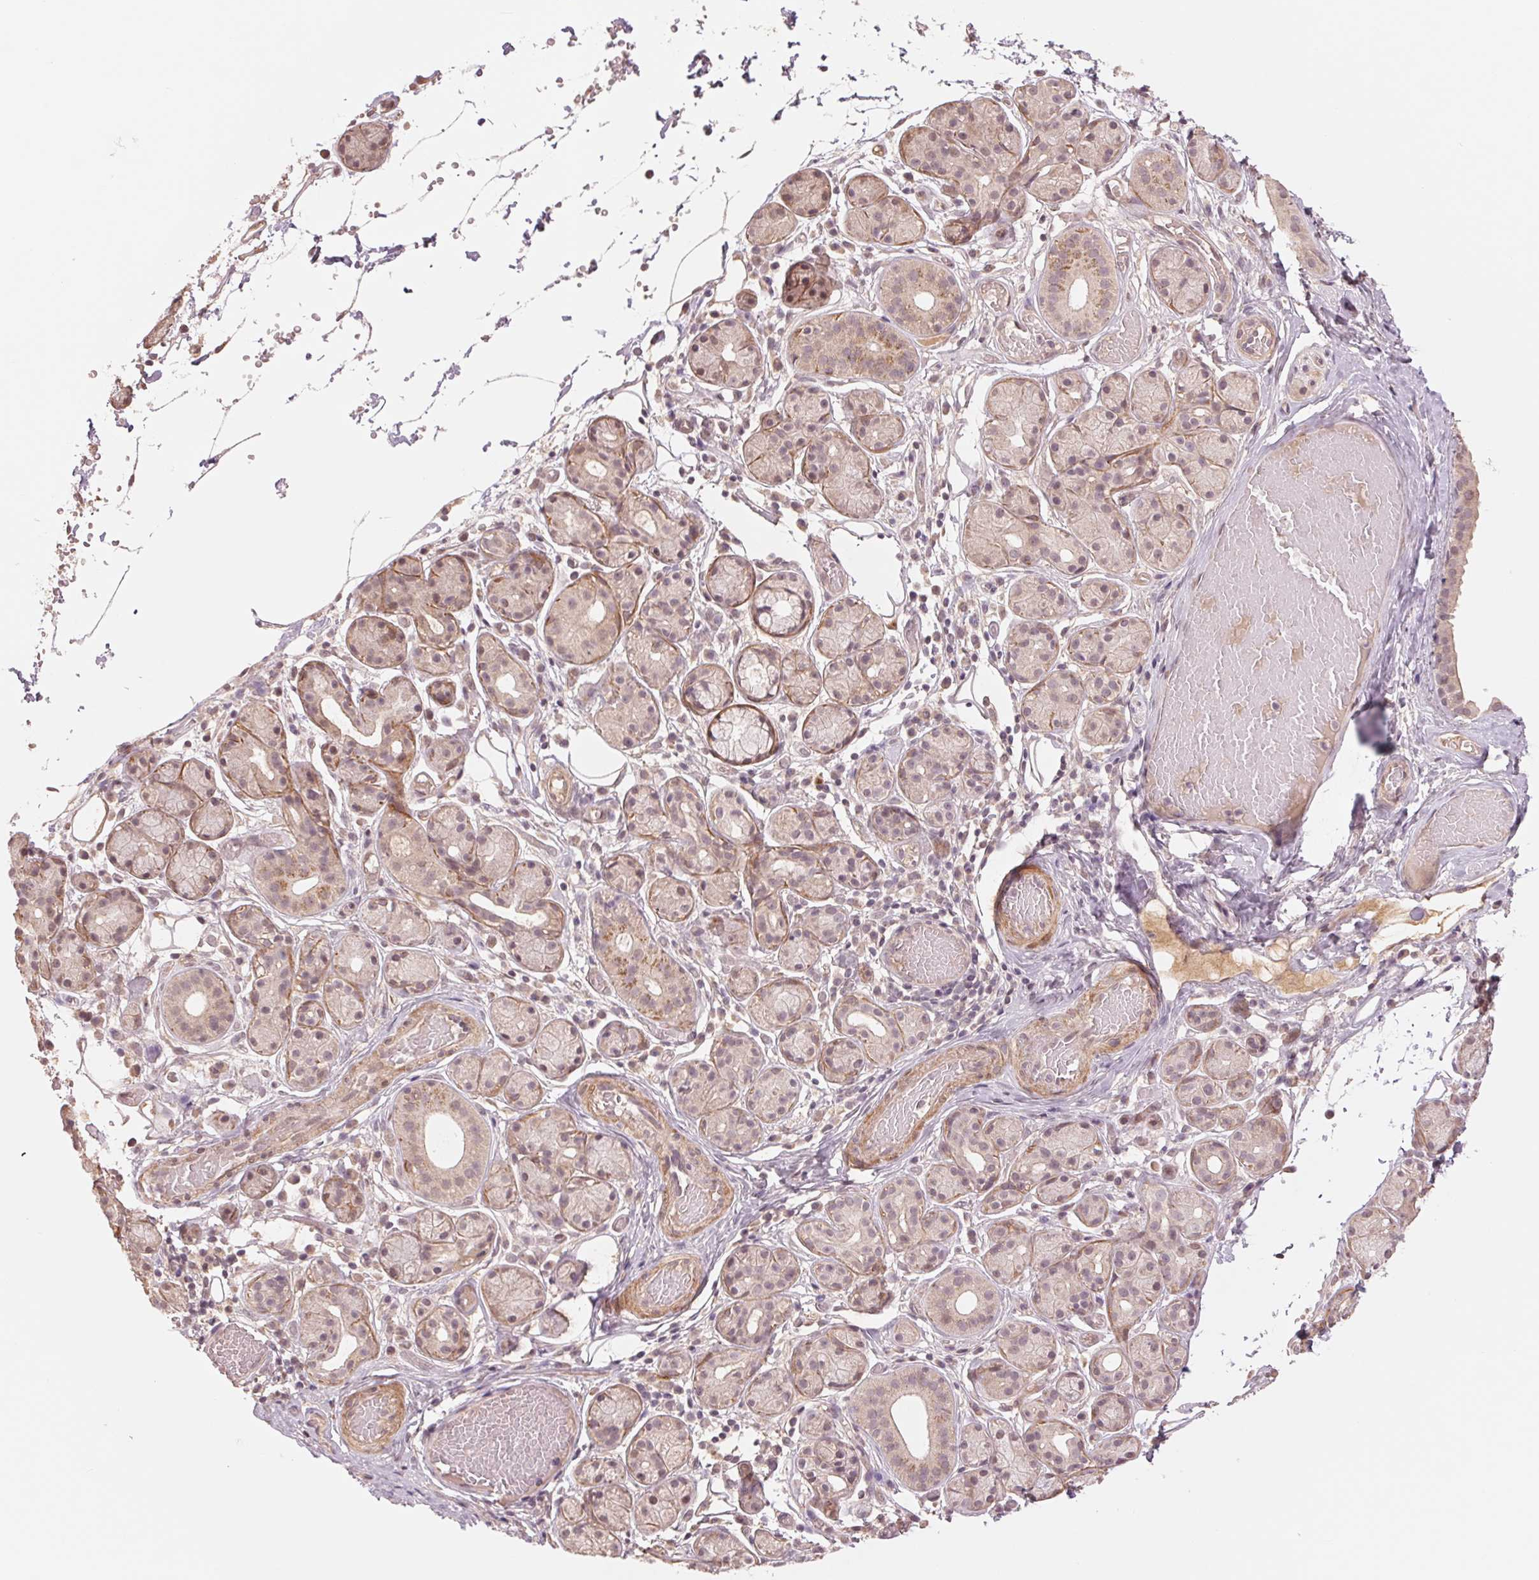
{"staining": {"intensity": "weak", "quantity": "25%-75%", "location": "cytoplasmic/membranous"}, "tissue": "salivary gland", "cell_type": "Glandular cells", "image_type": "normal", "snomed": [{"axis": "morphology", "description": "Normal tissue, NOS"}, {"axis": "topography", "description": "Salivary gland"}, {"axis": "topography", "description": "Peripheral nerve tissue"}], "caption": "Weak cytoplasmic/membranous protein expression is identified in about 25%-75% of glandular cells in salivary gland. Nuclei are stained in blue.", "gene": "PPIAL4A", "patient": {"sex": "male", "age": 71}}